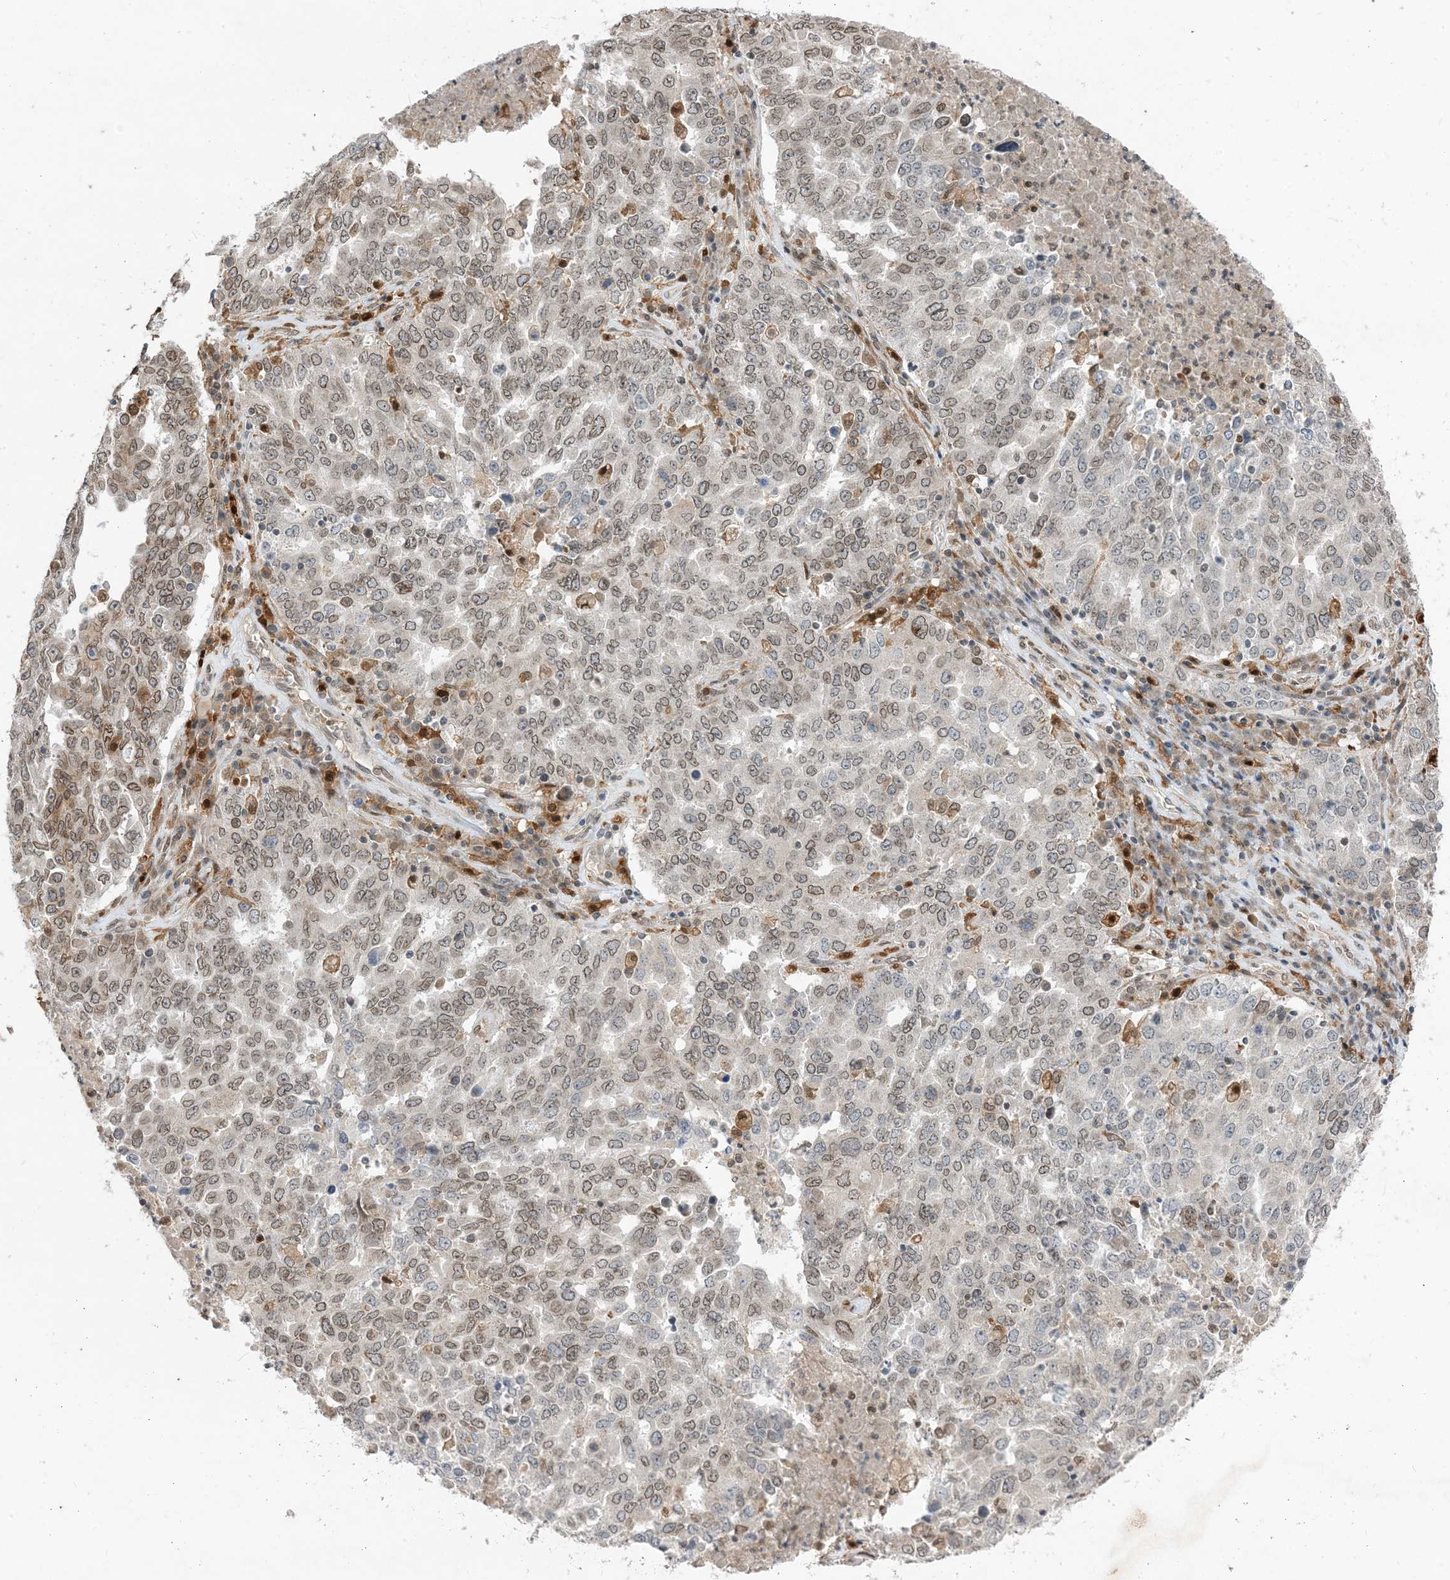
{"staining": {"intensity": "weak", "quantity": "25%-75%", "location": "cytoplasmic/membranous,nuclear"}, "tissue": "ovarian cancer", "cell_type": "Tumor cells", "image_type": "cancer", "snomed": [{"axis": "morphology", "description": "Carcinoma, endometroid"}, {"axis": "topography", "description": "Ovary"}], "caption": "Immunohistochemistry (IHC) image of ovarian cancer (endometroid carcinoma) stained for a protein (brown), which shows low levels of weak cytoplasmic/membranous and nuclear positivity in approximately 25%-75% of tumor cells.", "gene": "NAGK", "patient": {"sex": "female", "age": 62}}